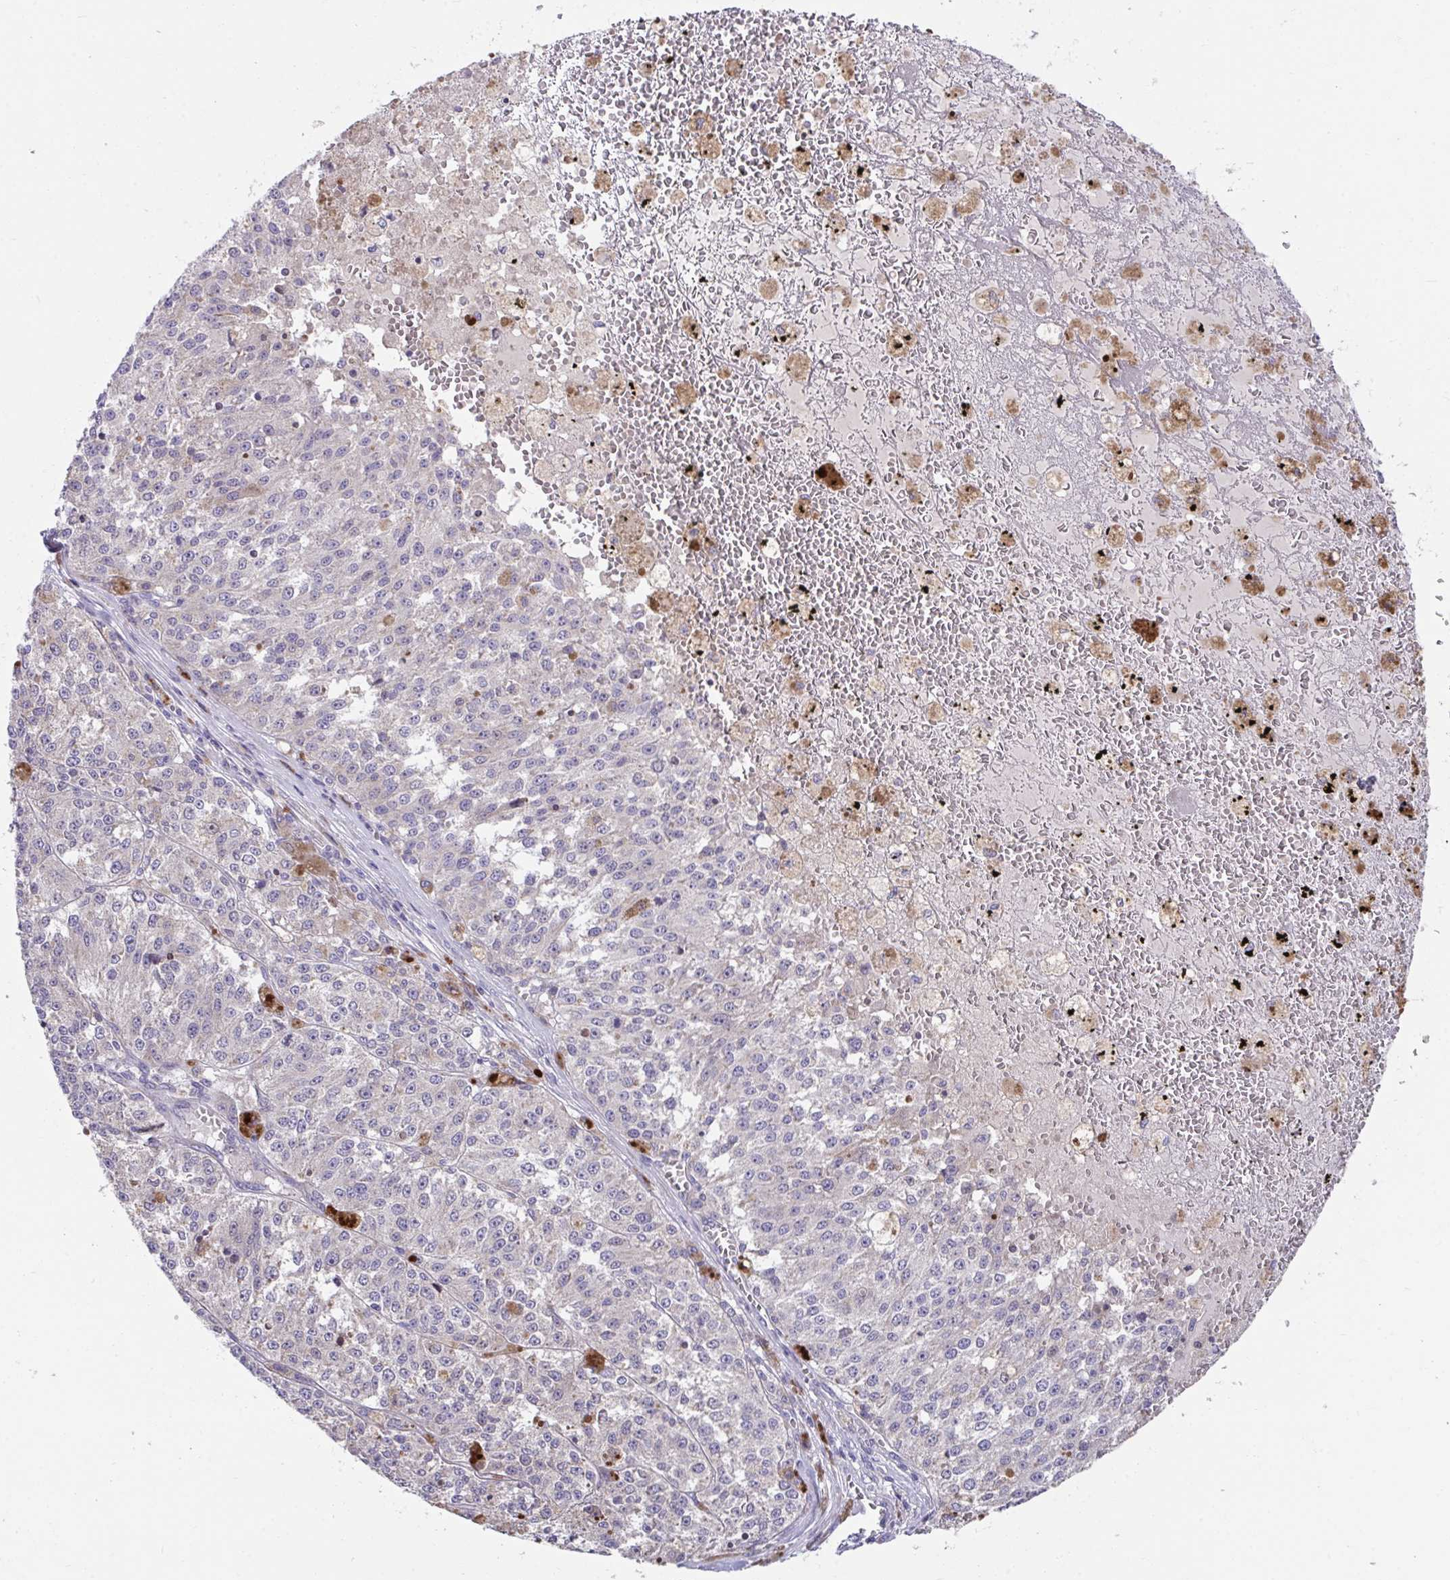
{"staining": {"intensity": "negative", "quantity": "none", "location": "none"}, "tissue": "melanoma", "cell_type": "Tumor cells", "image_type": "cancer", "snomed": [{"axis": "morphology", "description": "Malignant melanoma, Metastatic site"}, {"axis": "topography", "description": "Lymph node"}], "caption": "Human melanoma stained for a protein using immunohistochemistry (IHC) demonstrates no positivity in tumor cells.", "gene": "SUSD4", "patient": {"sex": "female", "age": 64}}